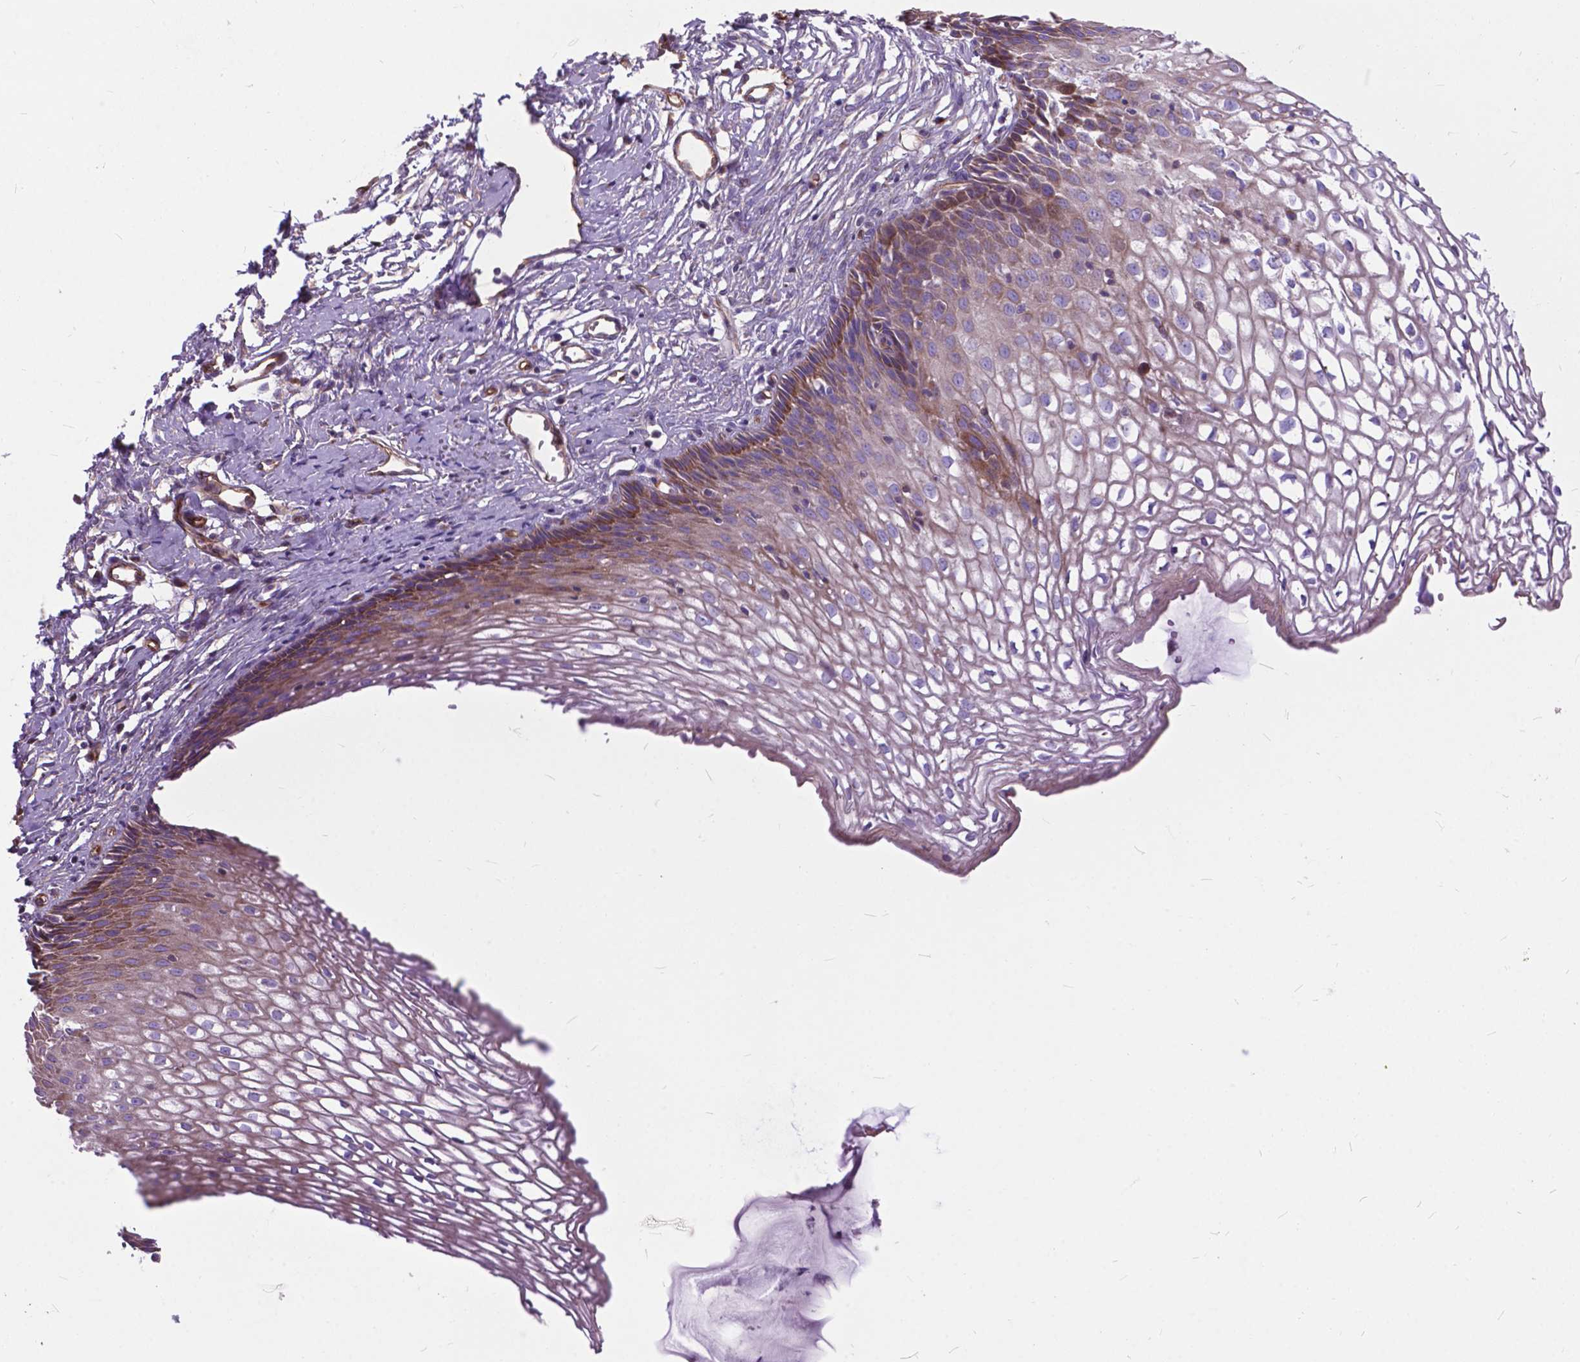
{"staining": {"intensity": "weak", "quantity": ">75%", "location": "cytoplasmic/membranous"}, "tissue": "cervix", "cell_type": "Glandular cells", "image_type": "normal", "snomed": [{"axis": "morphology", "description": "Normal tissue, NOS"}, {"axis": "topography", "description": "Cervix"}], "caption": "Protein staining of unremarkable cervix reveals weak cytoplasmic/membranous staining in approximately >75% of glandular cells. (Brightfield microscopy of DAB IHC at high magnification).", "gene": "FLT4", "patient": {"sex": "female", "age": 40}}